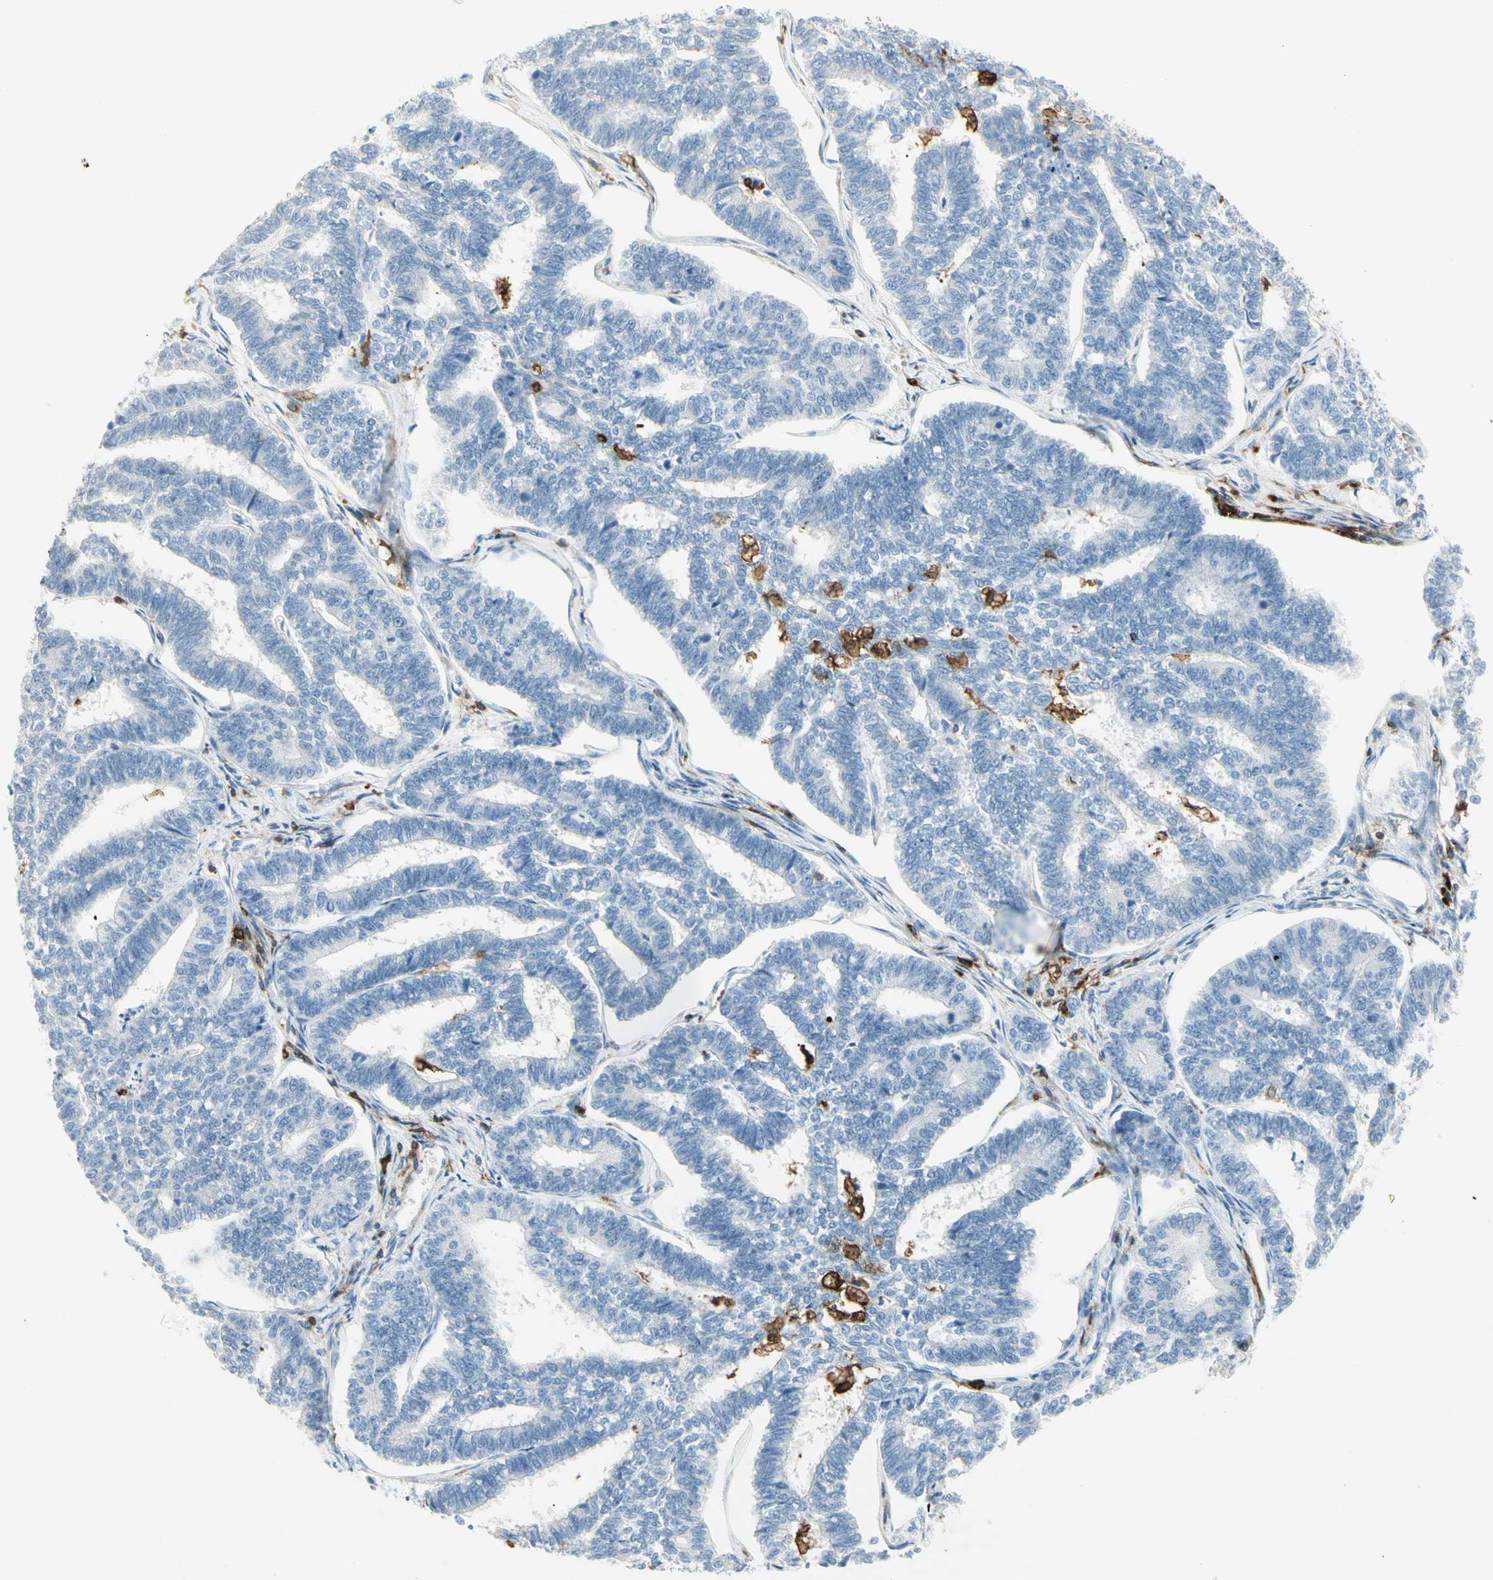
{"staining": {"intensity": "negative", "quantity": "none", "location": "none"}, "tissue": "endometrial cancer", "cell_type": "Tumor cells", "image_type": "cancer", "snomed": [{"axis": "morphology", "description": "Adenocarcinoma, NOS"}, {"axis": "topography", "description": "Endometrium"}], "caption": "Human endometrial cancer (adenocarcinoma) stained for a protein using IHC reveals no expression in tumor cells.", "gene": "ITGB2", "patient": {"sex": "female", "age": 70}}